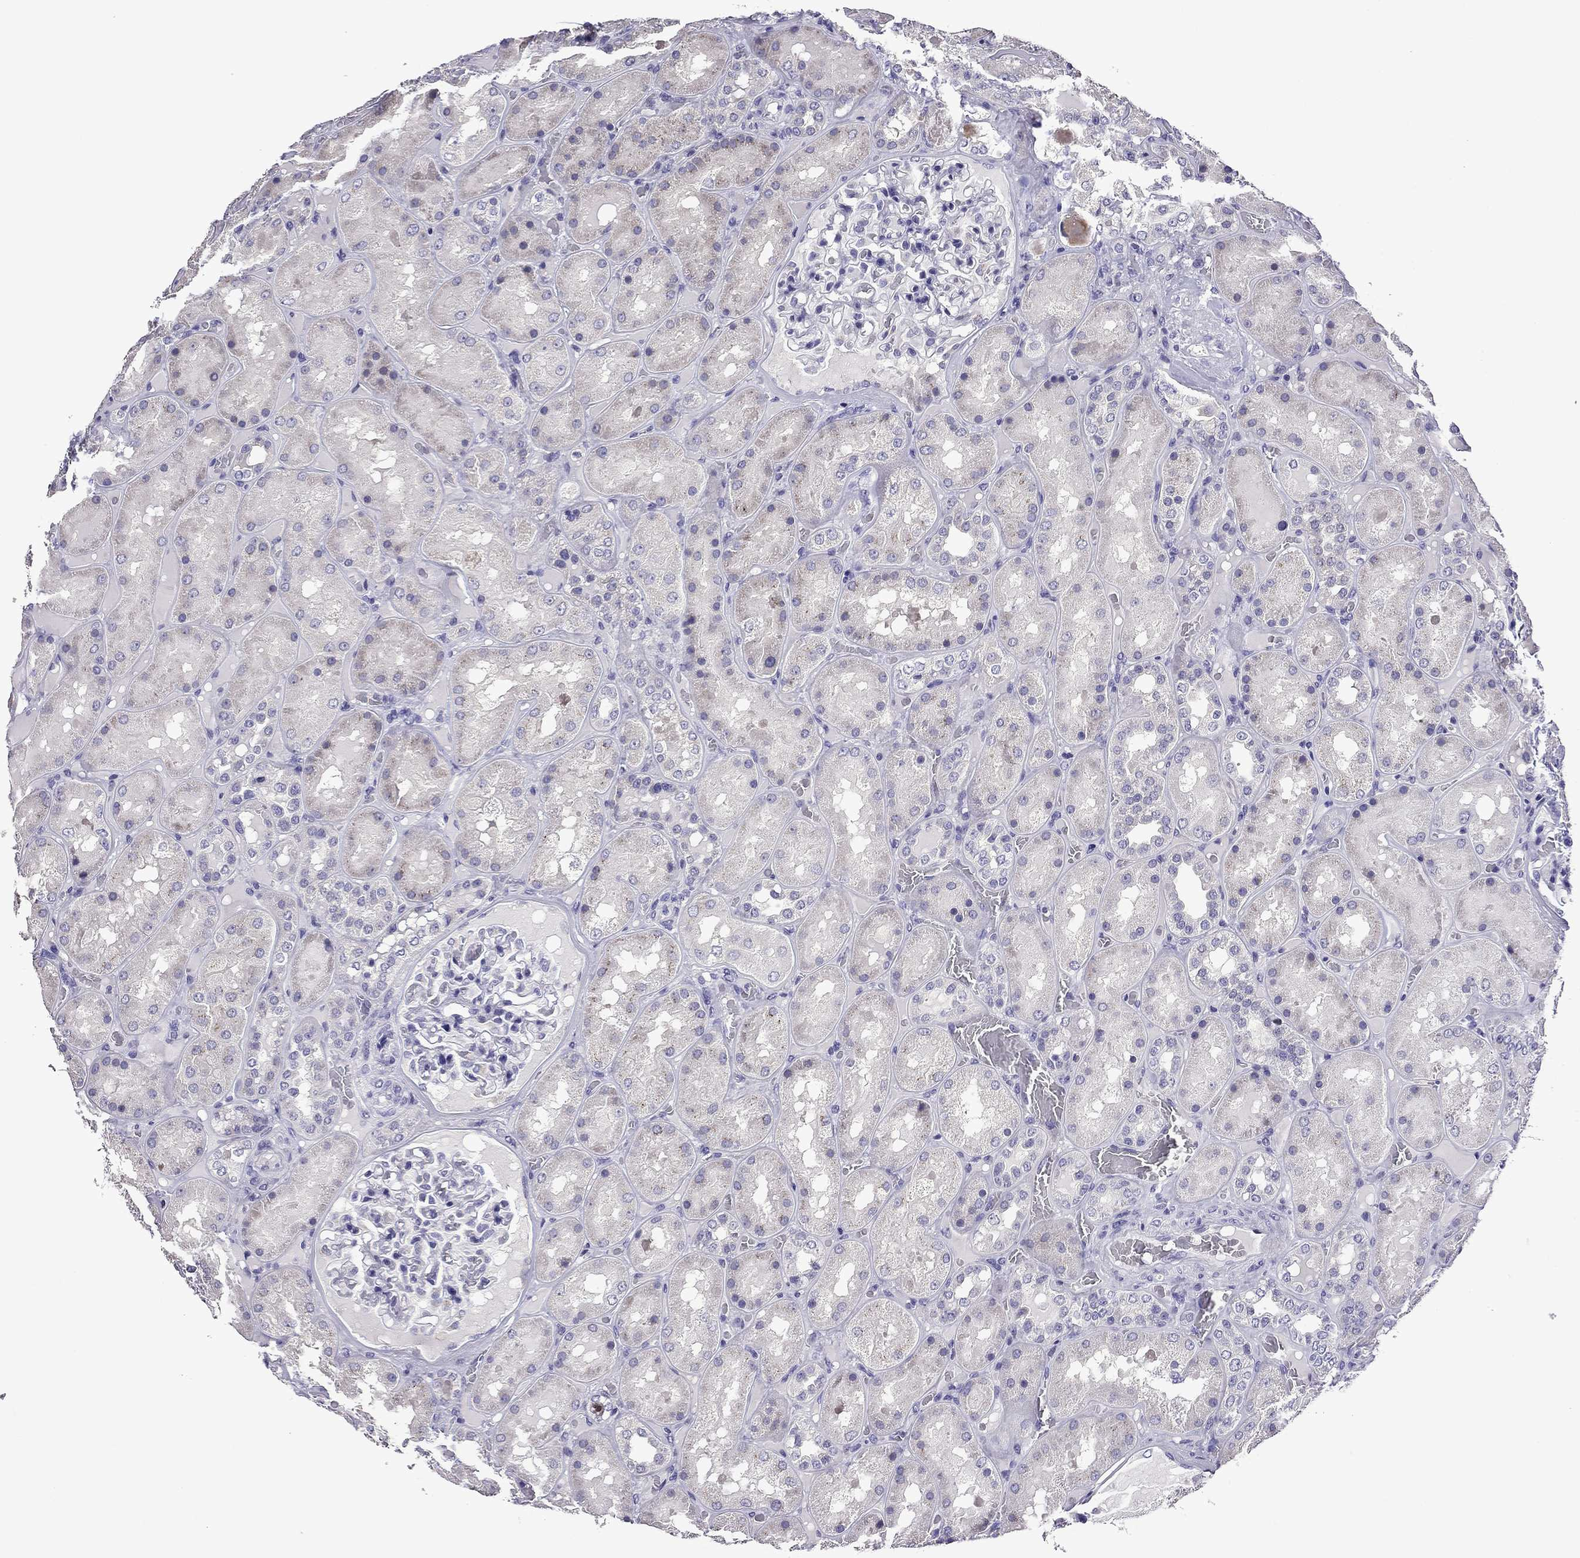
{"staining": {"intensity": "moderate", "quantity": "<25%", "location": "cytoplasmic/membranous"}, "tissue": "kidney", "cell_type": "Cells in glomeruli", "image_type": "normal", "snomed": [{"axis": "morphology", "description": "Normal tissue, NOS"}, {"axis": "topography", "description": "Kidney"}], "caption": "This histopathology image shows unremarkable kidney stained with immunohistochemistry to label a protein in brown. The cytoplasmic/membranous of cells in glomeruli show moderate positivity for the protein. Nuclei are counter-stained blue.", "gene": "TTN", "patient": {"sex": "male", "age": 73}}